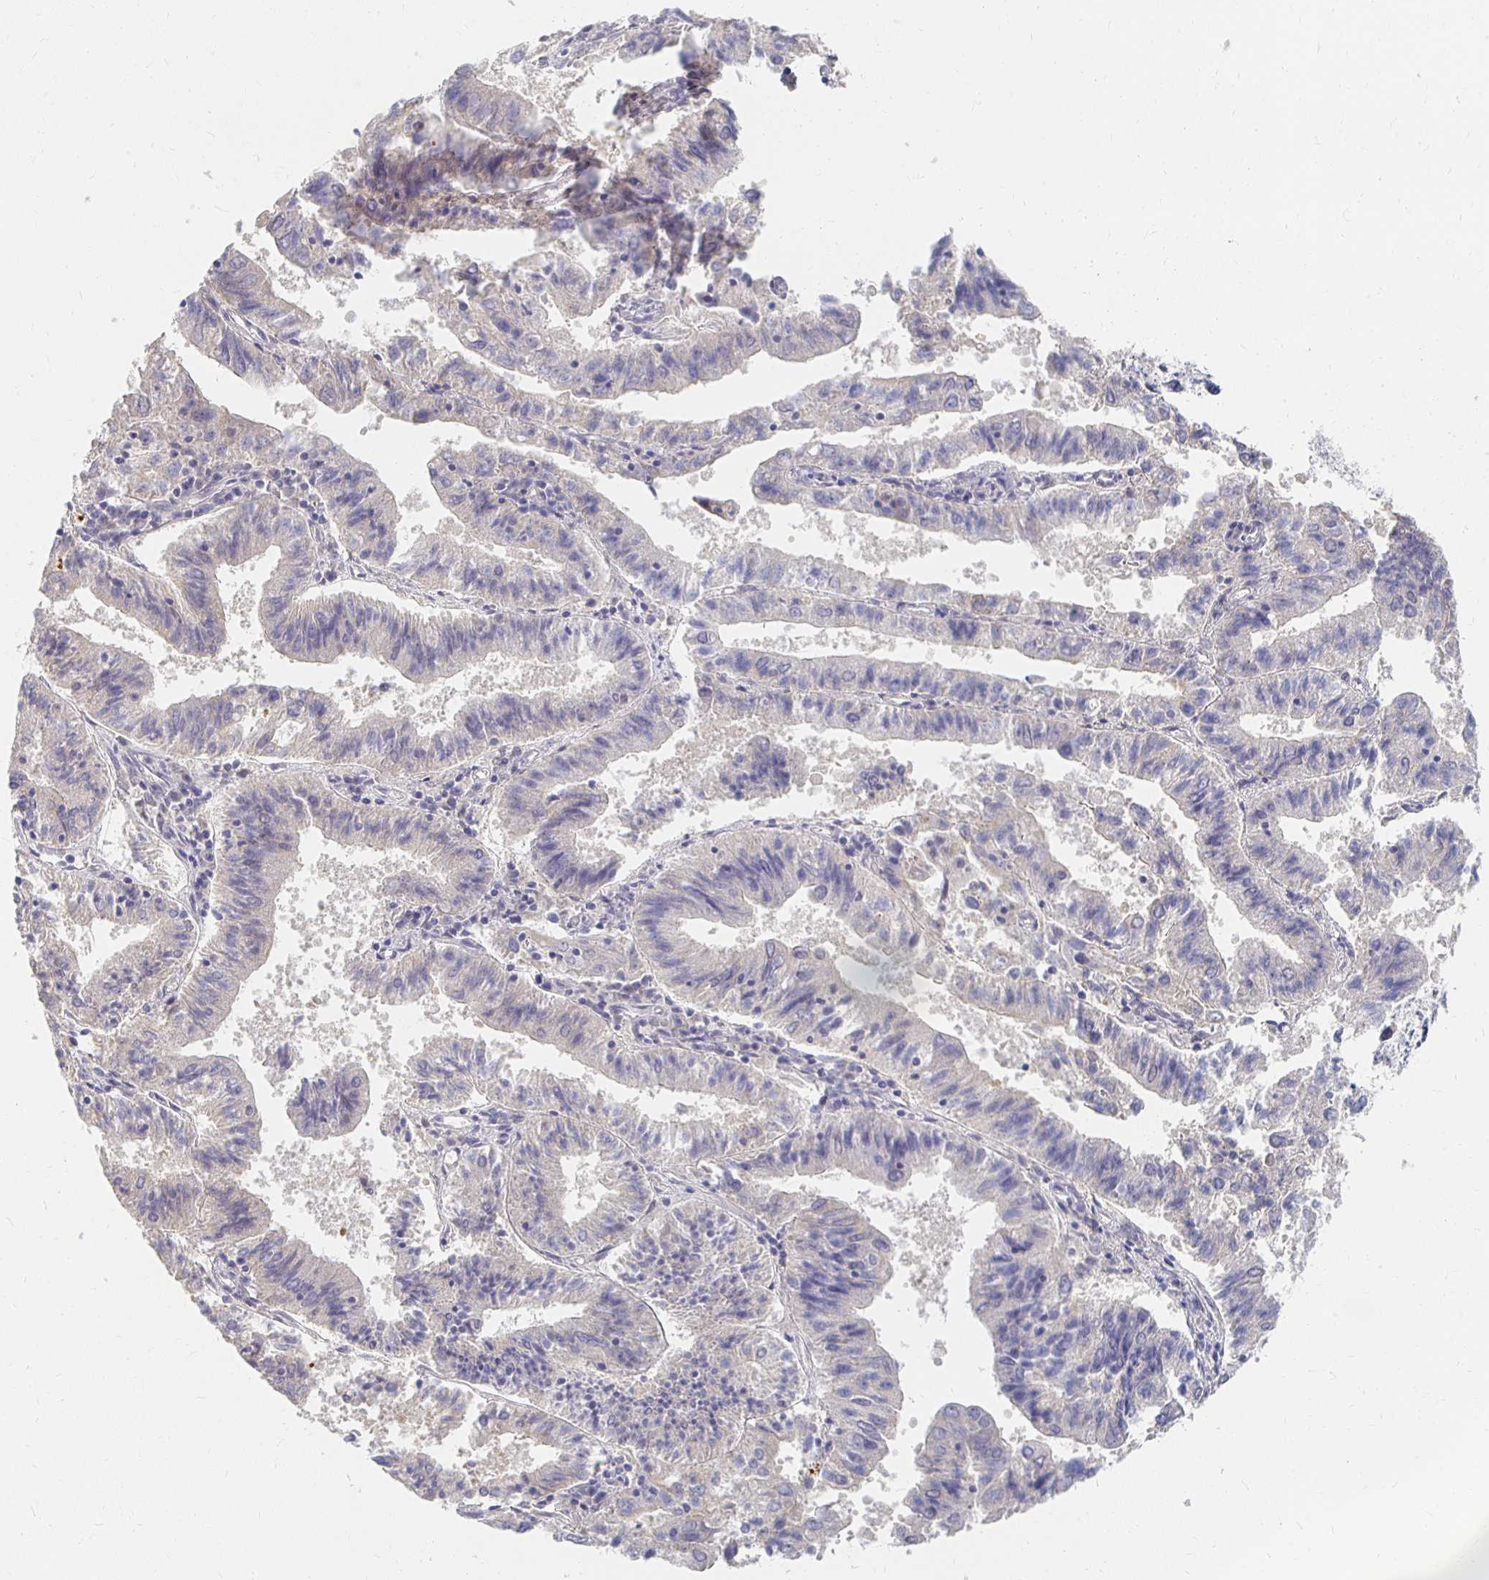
{"staining": {"intensity": "negative", "quantity": "none", "location": "none"}, "tissue": "endometrial cancer", "cell_type": "Tumor cells", "image_type": "cancer", "snomed": [{"axis": "morphology", "description": "Adenocarcinoma, NOS"}, {"axis": "topography", "description": "Endometrium"}], "caption": "Tumor cells are negative for protein expression in human adenocarcinoma (endometrial). The staining is performed using DAB (3,3'-diaminobenzidine) brown chromogen with nuclei counter-stained in using hematoxylin.", "gene": "FKRP", "patient": {"sex": "female", "age": 82}}